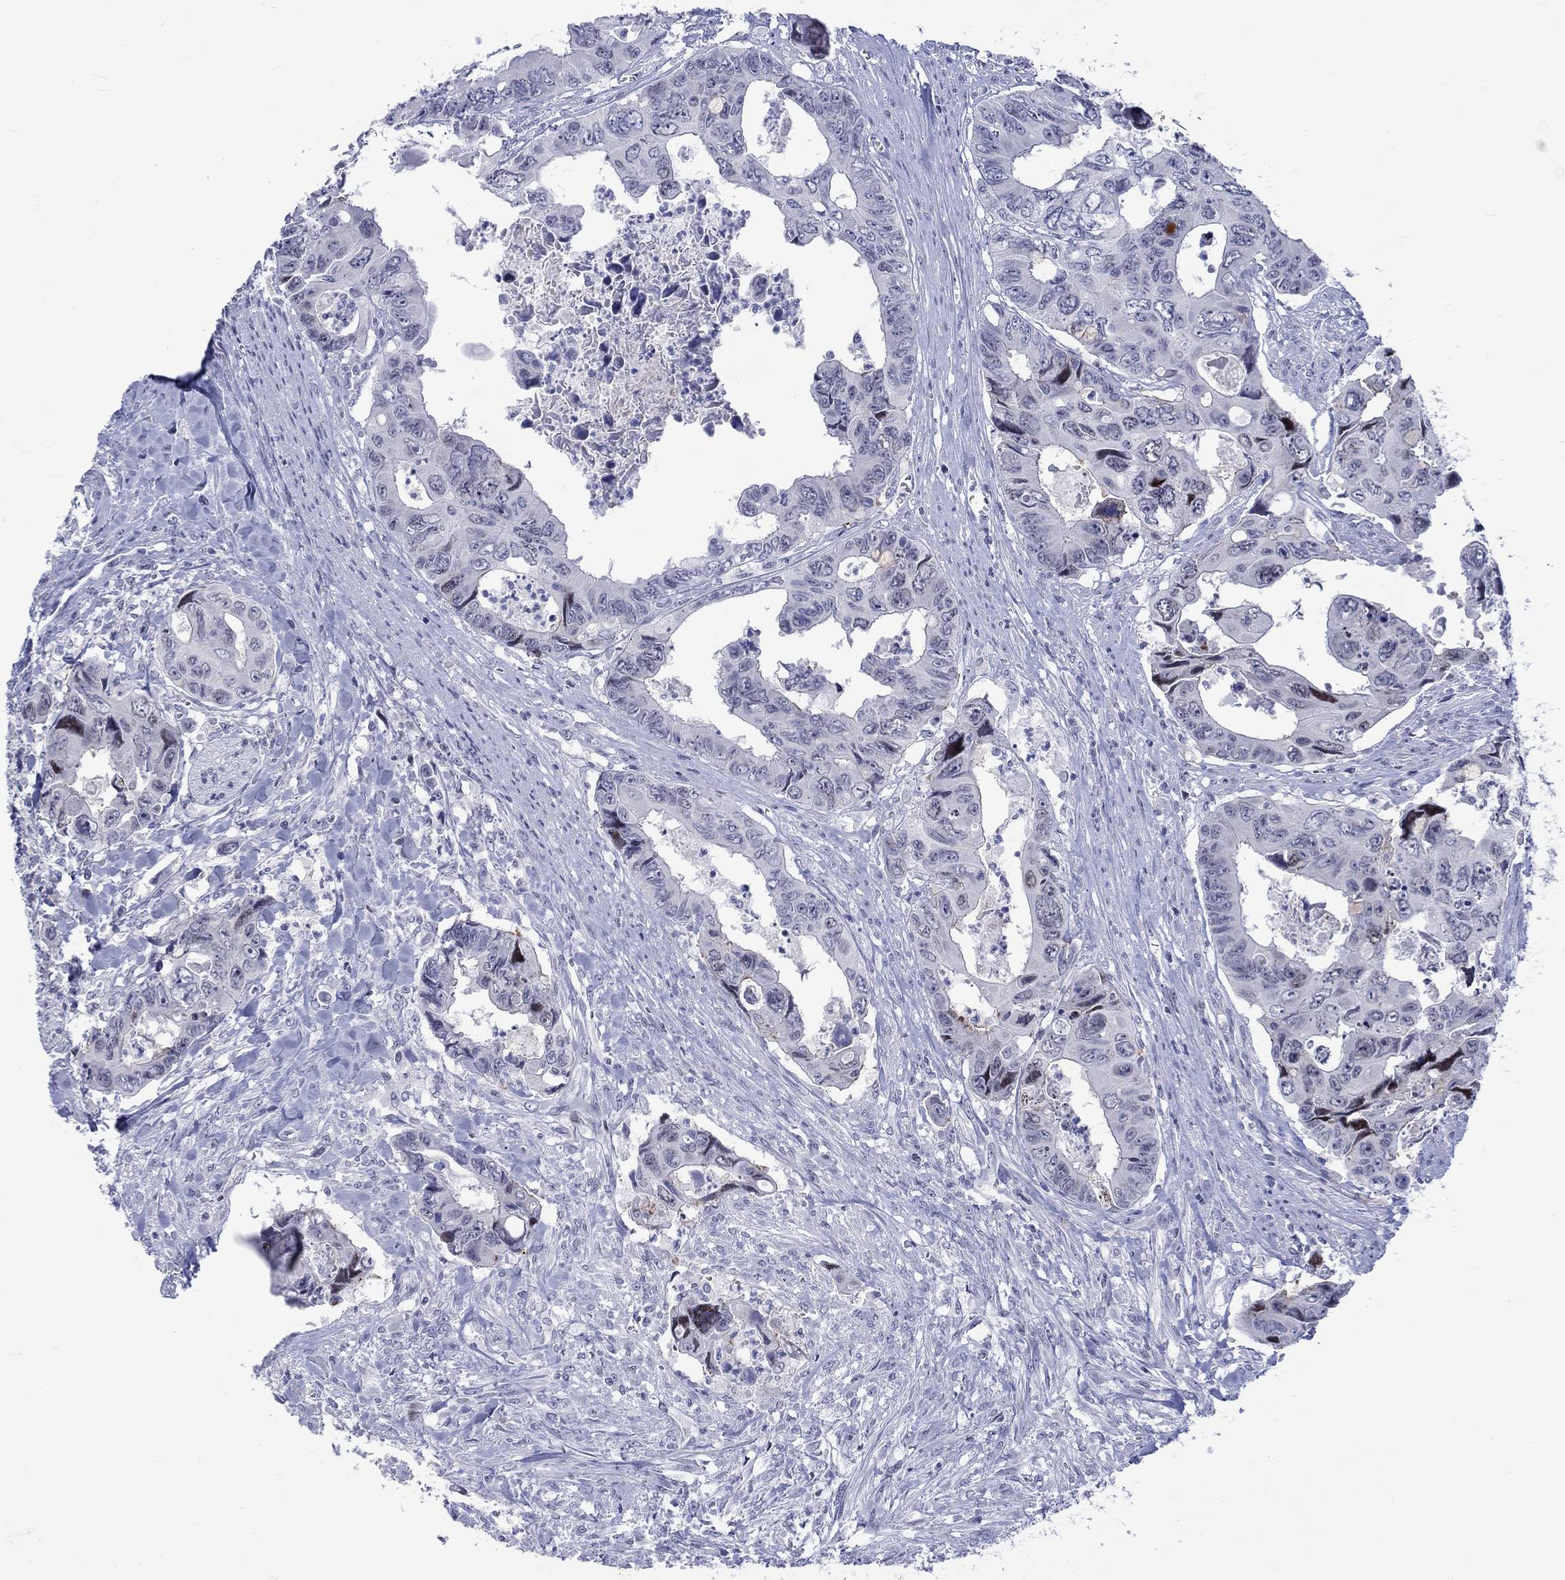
{"staining": {"intensity": "negative", "quantity": "none", "location": "none"}, "tissue": "colorectal cancer", "cell_type": "Tumor cells", "image_type": "cancer", "snomed": [{"axis": "morphology", "description": "Adenocarcinoma, NOS"}, {"axis": "topography", "description": "Rectum"}], "caption": "Immunohistochemistry of colorectal cancer (adenocarcinoma) exhibits no positivity in tumor cells. (DAB (3,3'-diaminobenzidine) immunohistochemistry (IHC) with hematoxylin counter stain).", "gene": "CDCA2", "patient": {"sex": "male", "age": 62}}